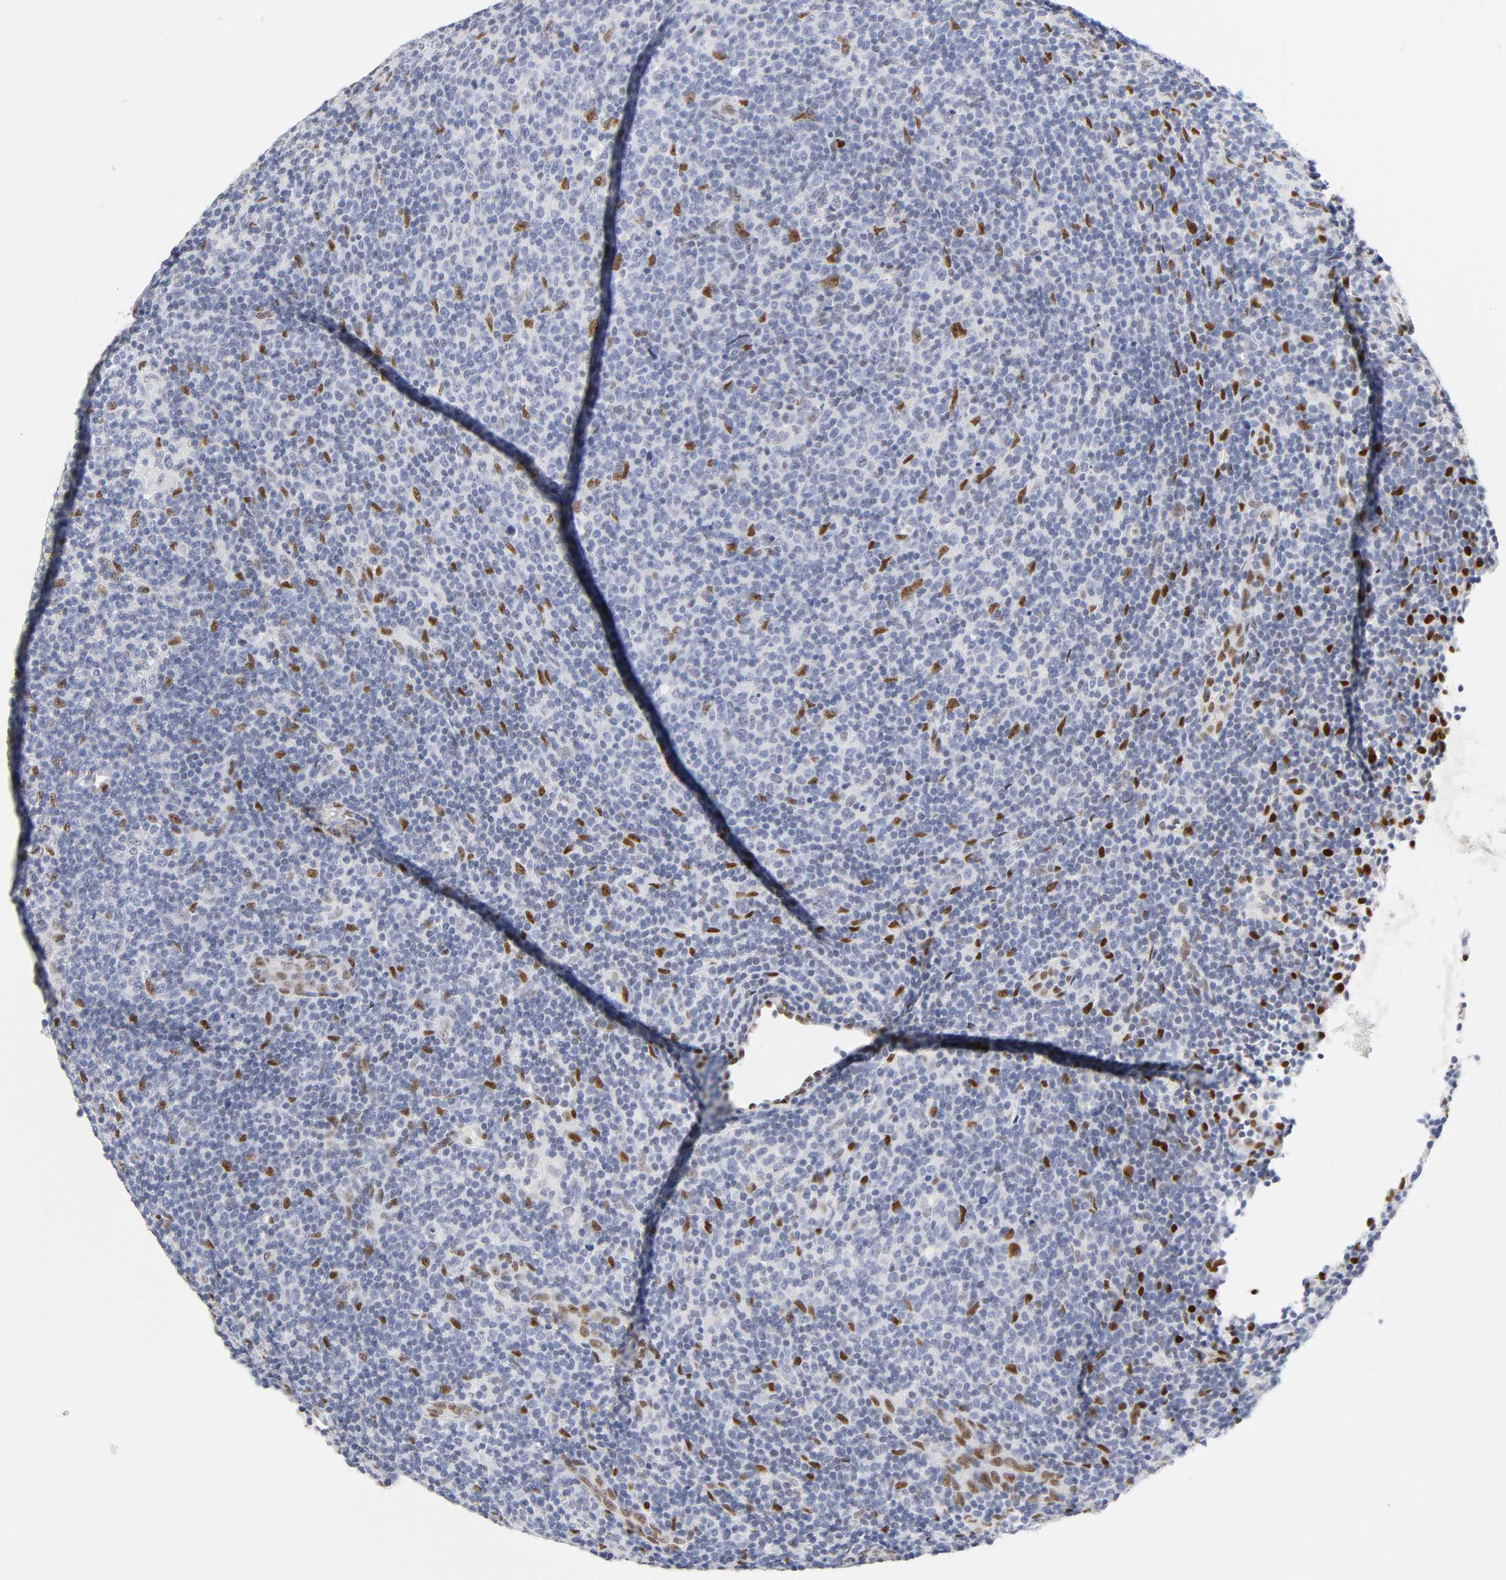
{"staining": {"intensity": "strong", "quantity": "25%-75%", "location": "nuclear"}, "tissue": "lymphoma", "cell_type": "Tumor cells", "image_type": "cancer", "snomed": [{"axis": "morphology", "description": "Malignant lymphoma, non-Hodgkin's type, Low grade"}, {"axis": "topography", "description": "Lymph node"}], "caption": "About 25%-75% of tumor cells in malignant lymphoma, non-Hodgkin's type (low-grade) demonstrate strong nuclear protein positivity as visualized by brown immunohistochemical staining.", "gene": "NFIC", "patient": {"sex": "male", "age": 70}}